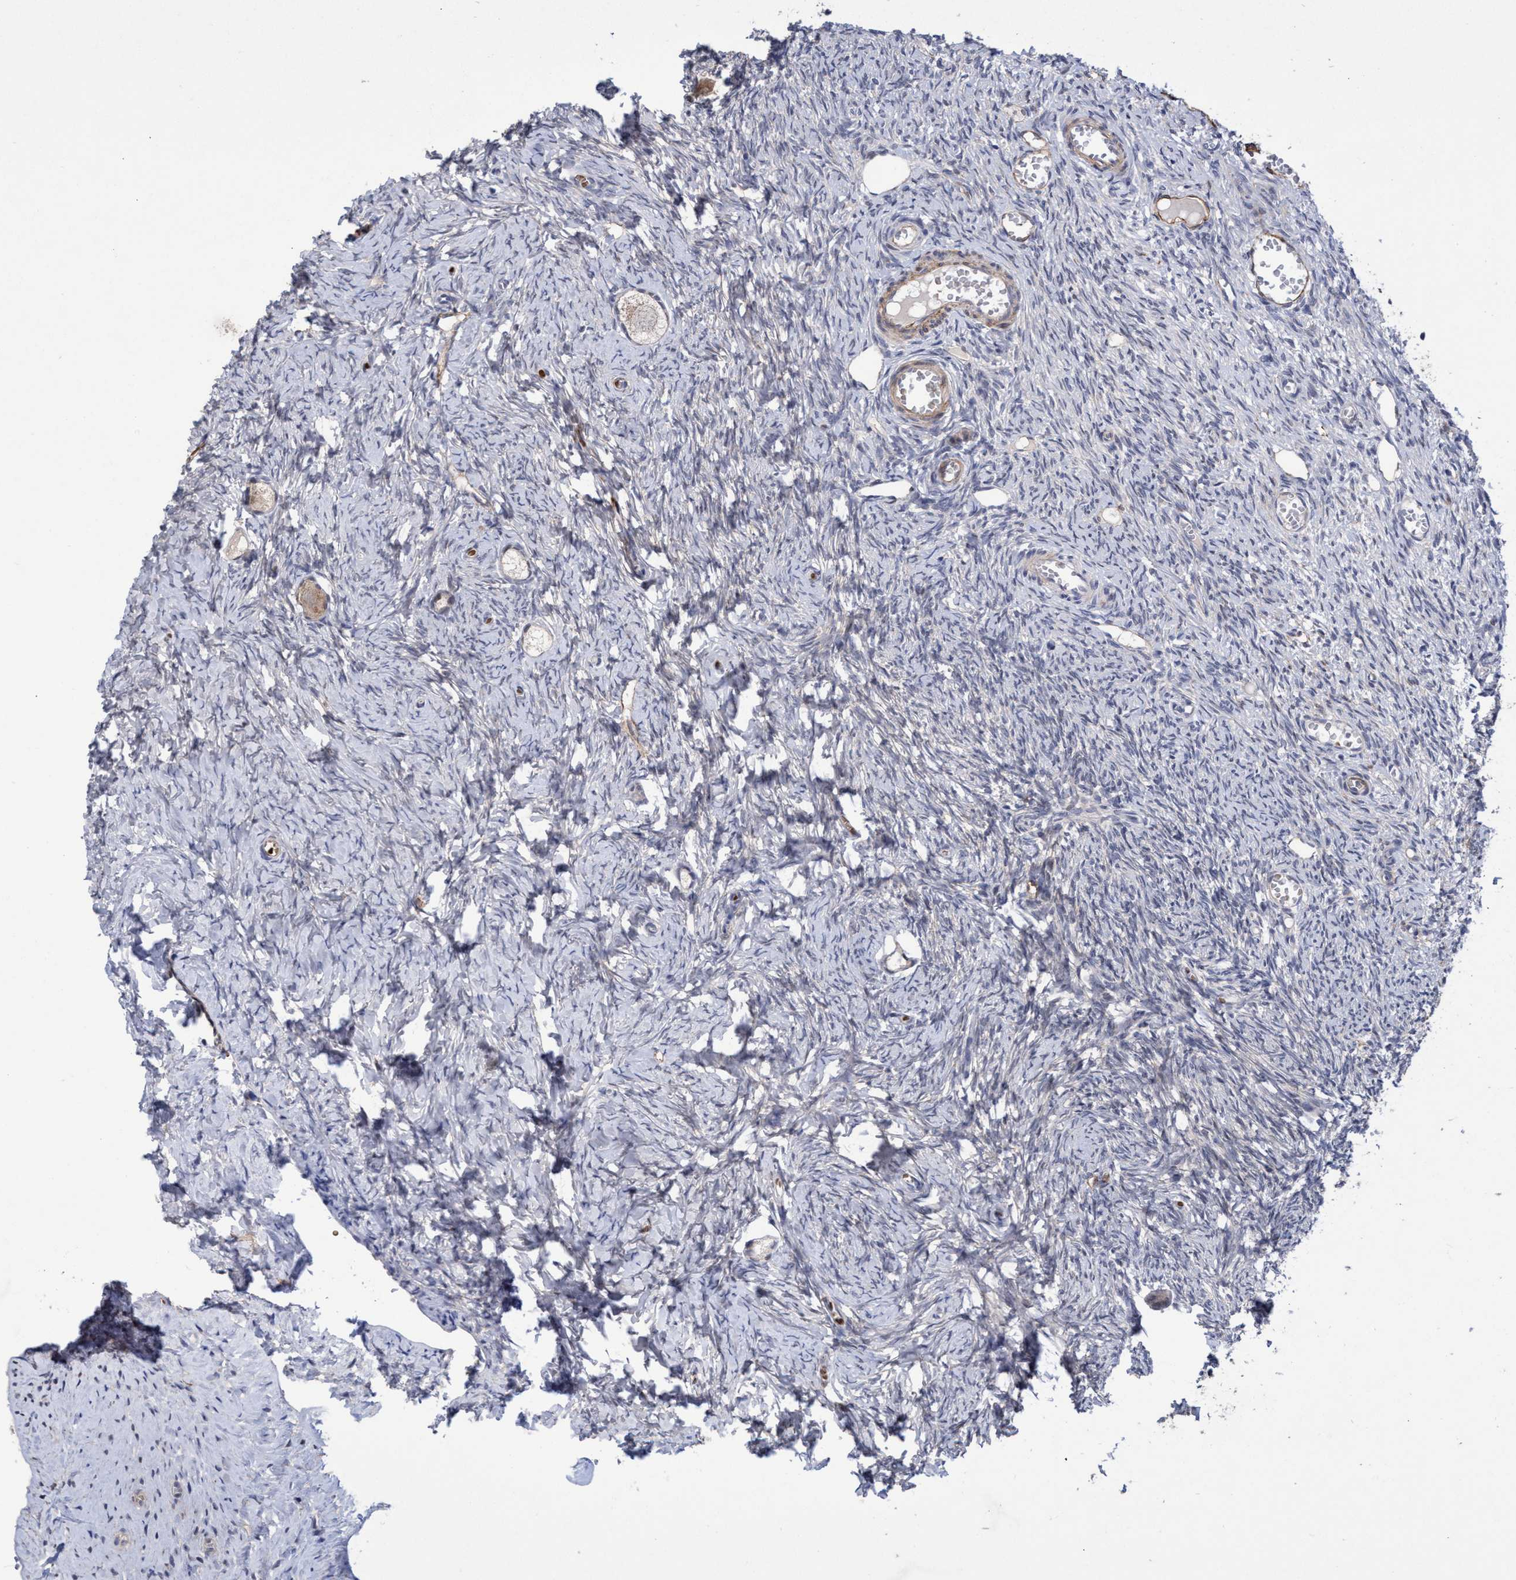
{"staining": {"intensity": "weak", "quantity": "25%-75%", "location": "cytoplasmic/membranous"}, "tissue": "ovary", "cell_type": "Follicle cells", "image_type": "normal", "snomed": [{"axis": "morphology", "description": "Normal tissue, NOS"}, {"axis": "topography", "description": "Ovary"}], "caption": "DAB immunohistochemical staining of normal ovary shows weak cytoplasmic/membranous protein expression in approximately 25%-75% of follicle cells.", "gene": "ZNF750", "patient": {"sex": "female", "age": 27}}